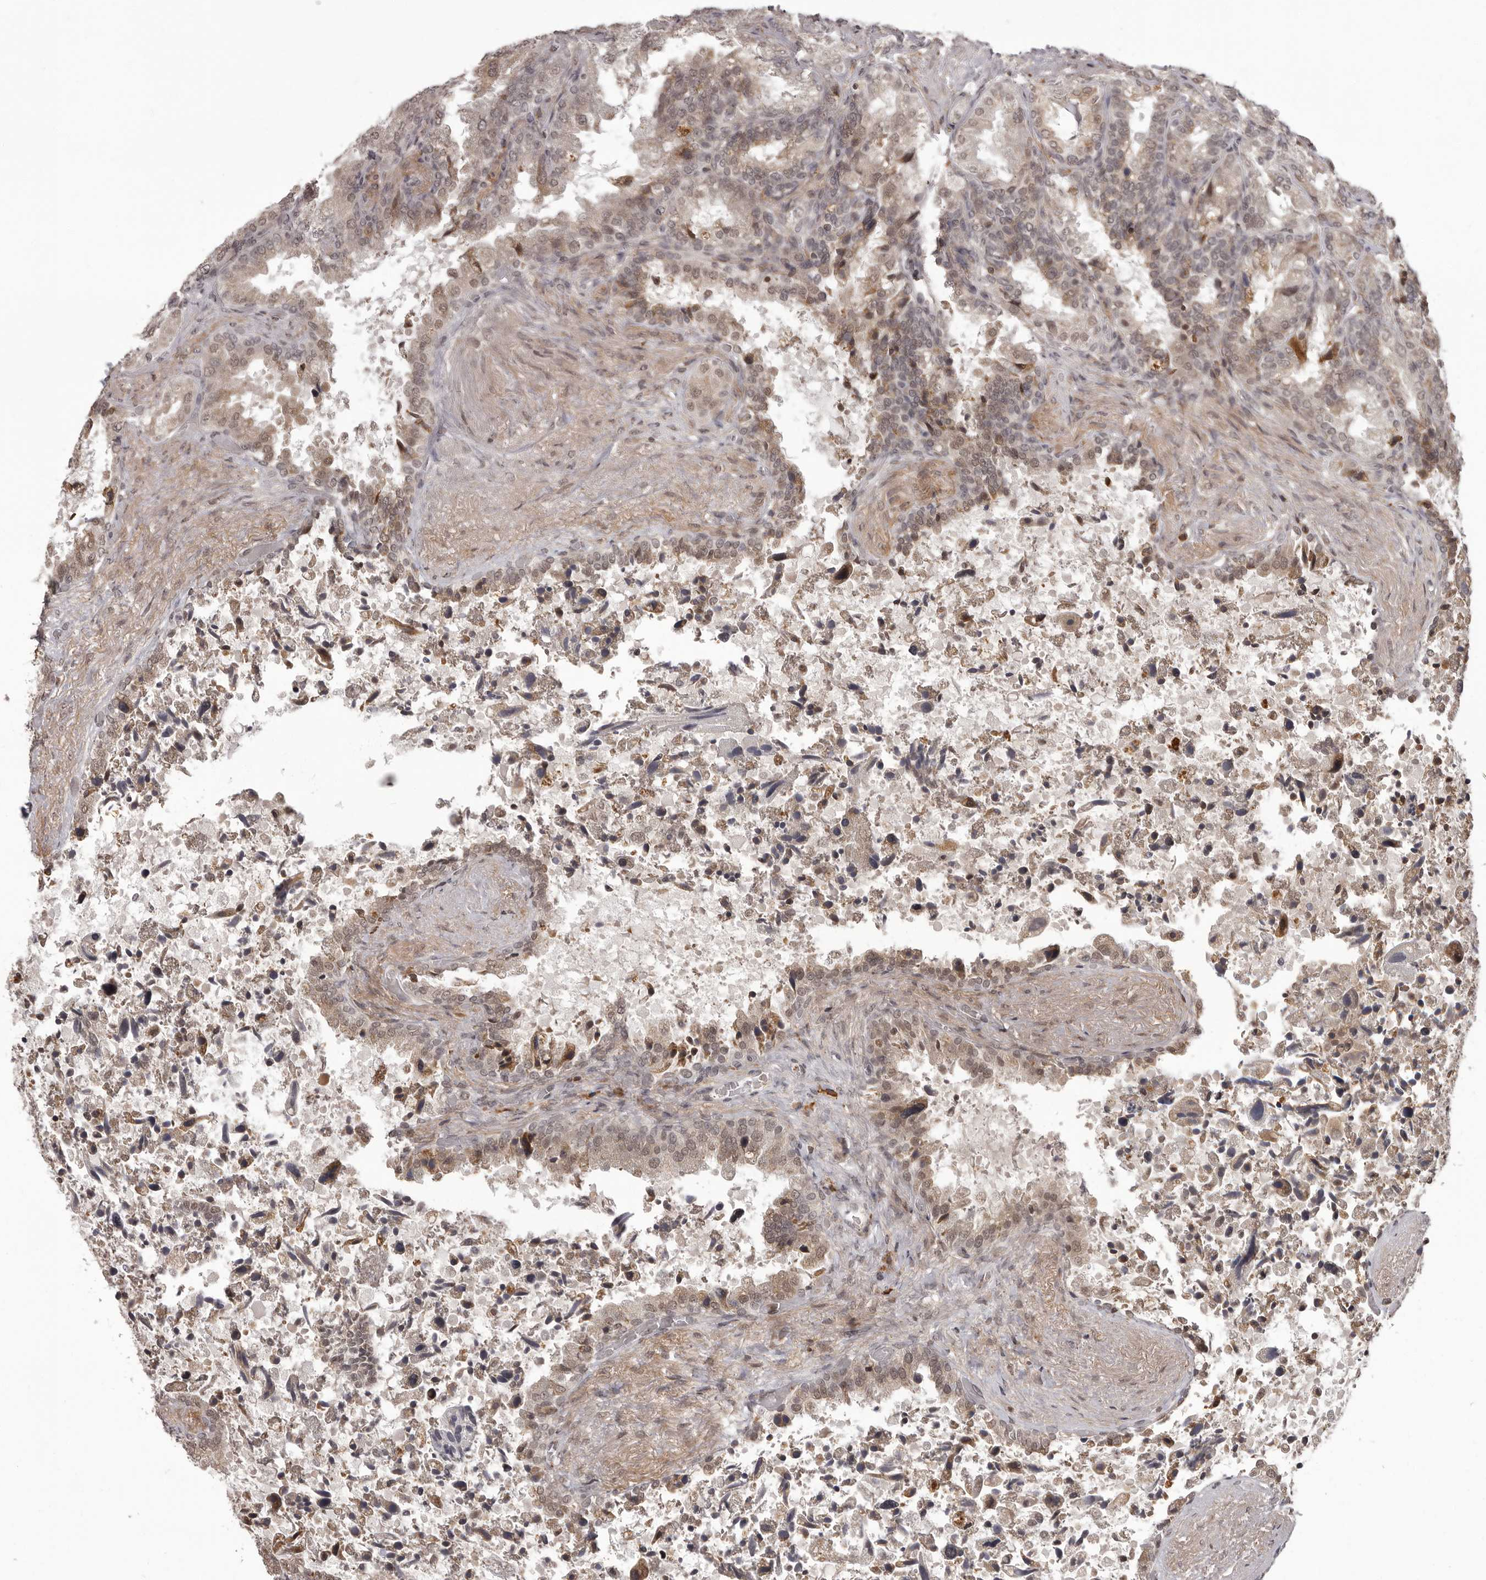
{"staining": {"intensity": "moderate", "quantity": ">75%", "location": "nuclear"}, "tissue": "seminal vesicle", "cell_type": "Glandular cells", "image_type": "normal", "snomed": [{"axis": "morphology", "description": "Normal tissue, NOS"}, {"axis": "topography", "description": "Seminal veicle"}, {"axis": "topography", "description": "Peripheral nerve tissue"}], "caption": "Glandular cells display medium levels of moderate nuclear expression in about >75% of cells in benign human seminal vesicle. (Stains: DAB (3,3'-diaminobenzidine) in brown, nuclei in blue, Microscopy: brightfield microscopy at high magnification).", "gene": "IL32", "patient": {"sex": "male", "age": 63}}